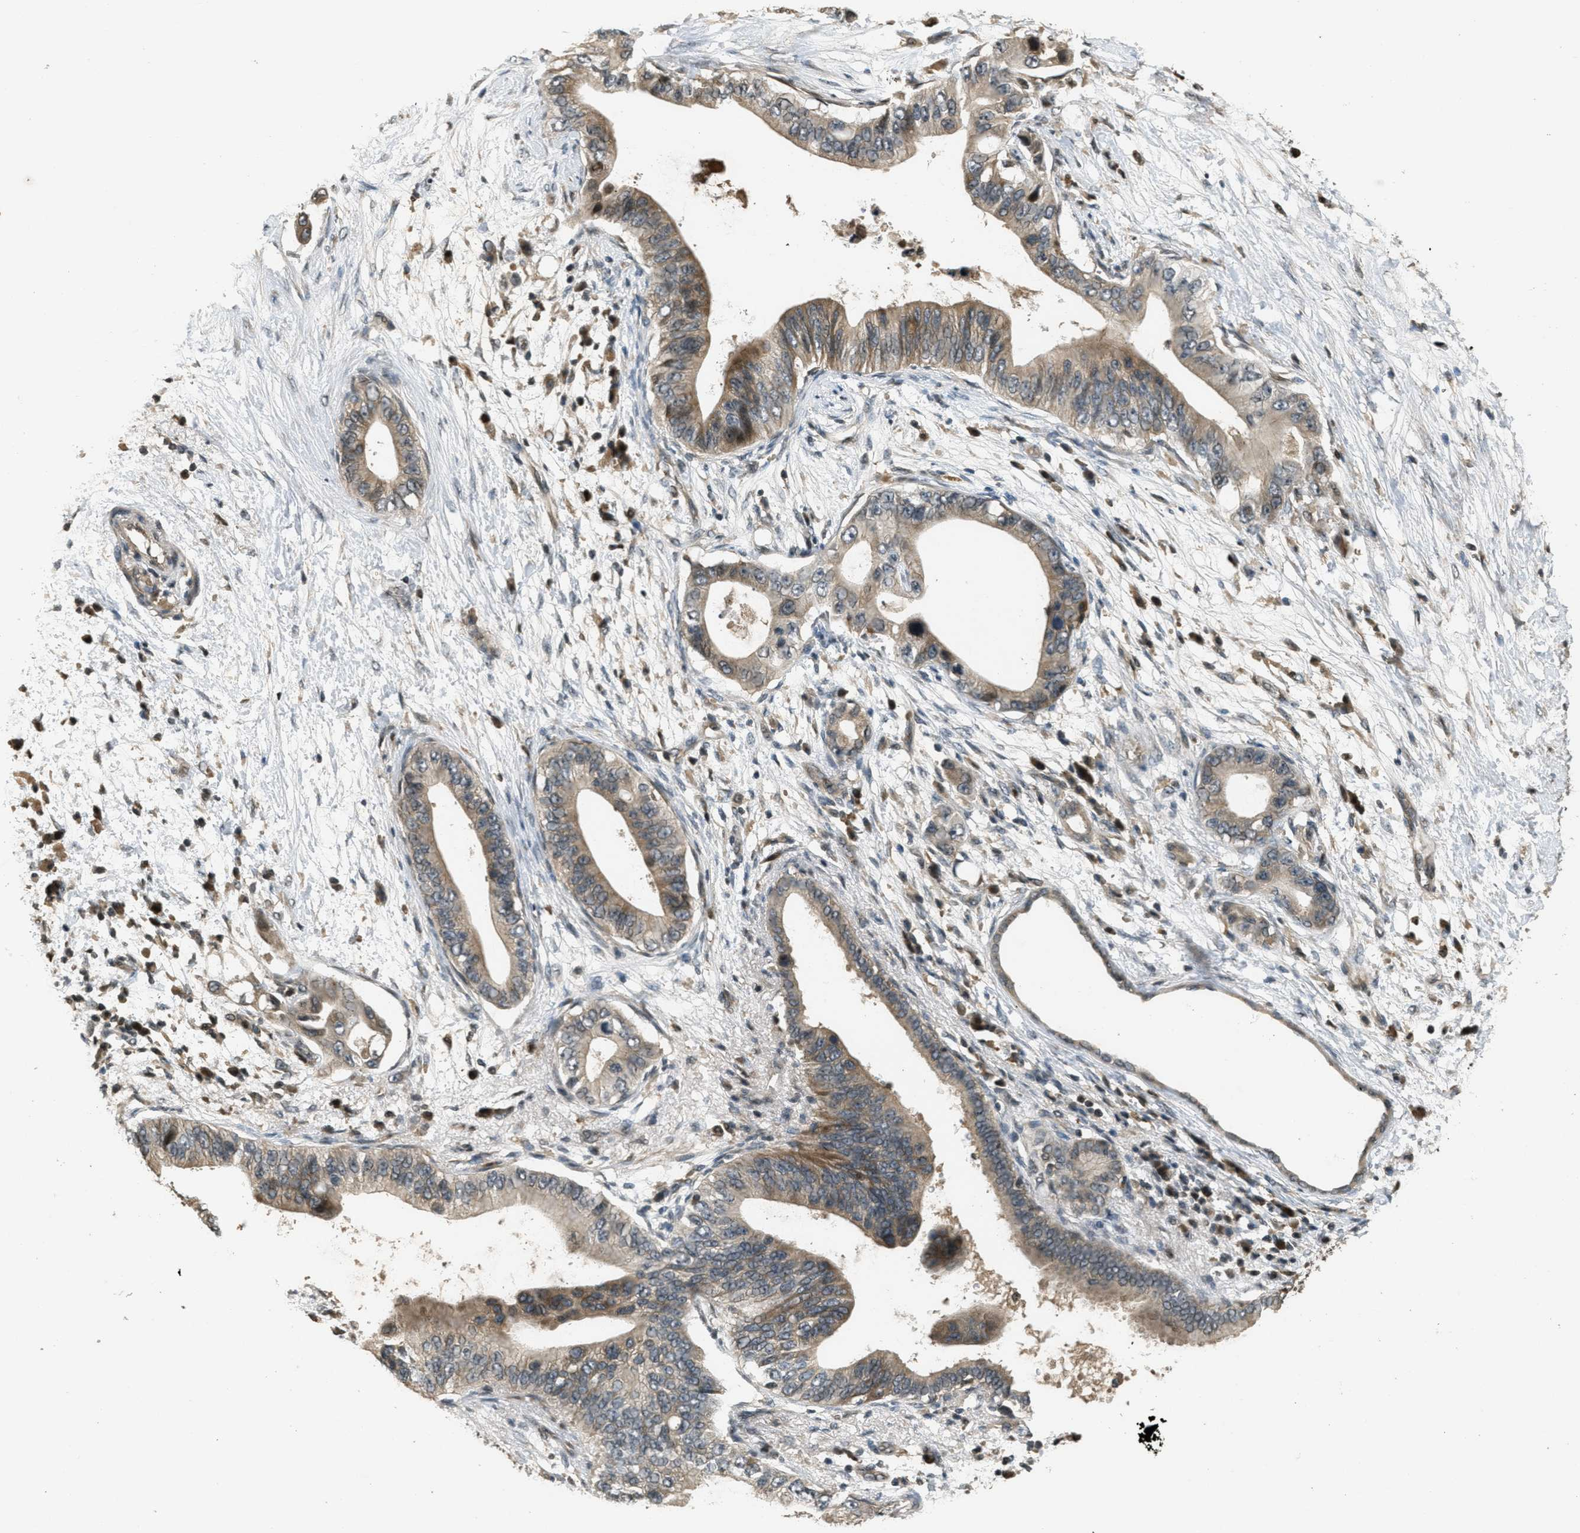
{"staining": {"intensity": "moderate", "quantity": ">75%", "location": "cytoplasmic/membranous"}, "tissue": "pancreatic cancer", "cell_type": "Tumor cells", "image_type": "cancer", "snomed": [{"axis": "morphology", "description": "Adenocarcinoma, NOS"}, {"axis": "topography", "description": "Pancreas"}], "caption": "Human pancreatic cancer (adenocarcinoma) stained for a protein (brown) exhibits moderate cytoplasmic/membranous positive positivity in about >75% of tumor cells.", "gene": "ATG7", "patient": {"sex": "male", "age": 77}}